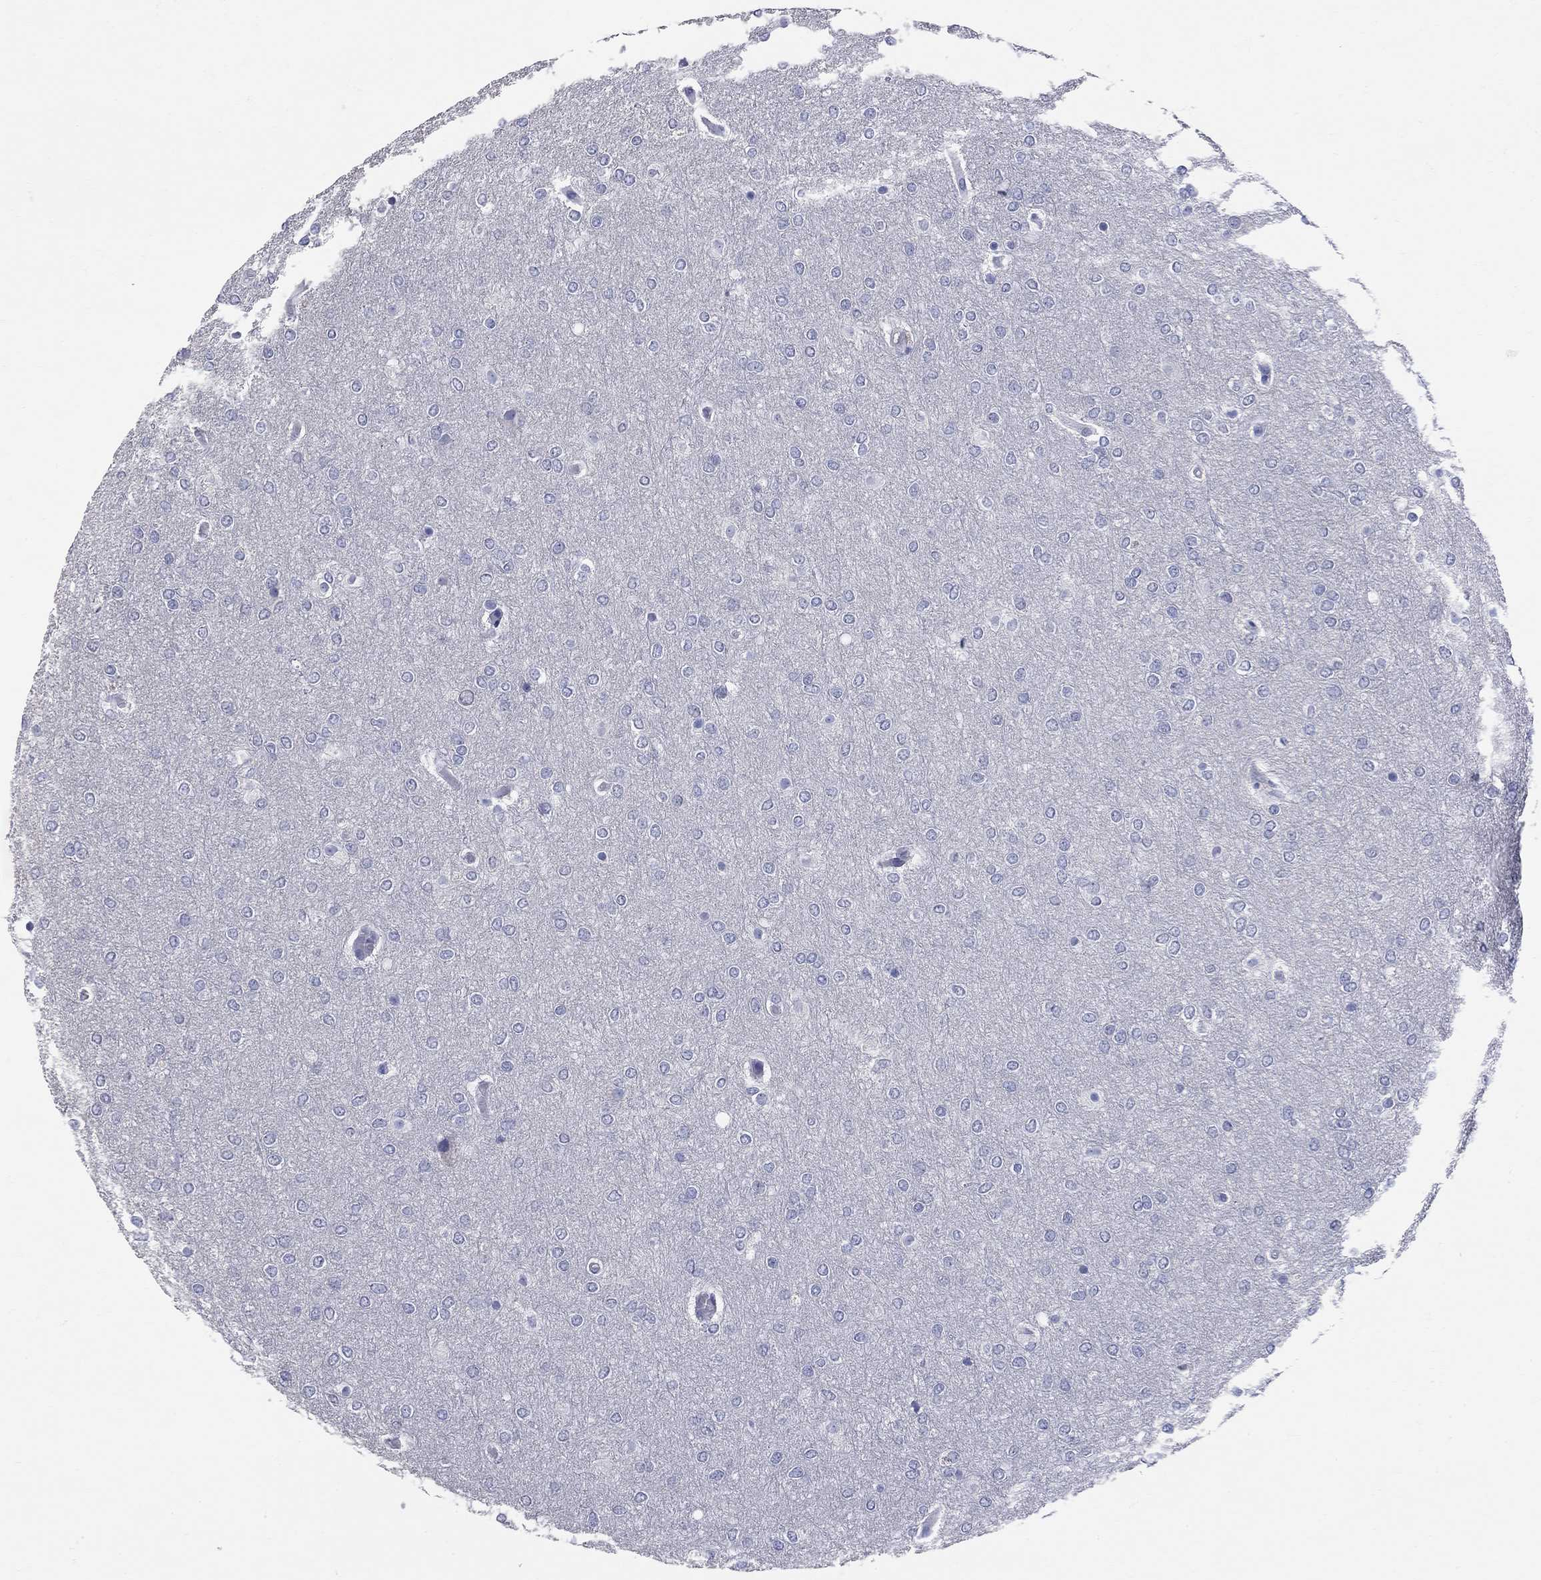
{"staining": {"intensity": "negative", "quantity": "none", "location": "none"}, "tissue": "glioma", "cell_type": "Tumor cells", "image_type": "cancer", "snomed": [{"axis": "morphology", "description": "Glioma, malignant, High grade"}, {"axis": "topography", "description": "Brain"}], "caption": "There is no significant staining in tumor cells of malignant glioma (high-grade).", "gene": "FAM221B", "patient": {"sex": "female", "age": 61}}